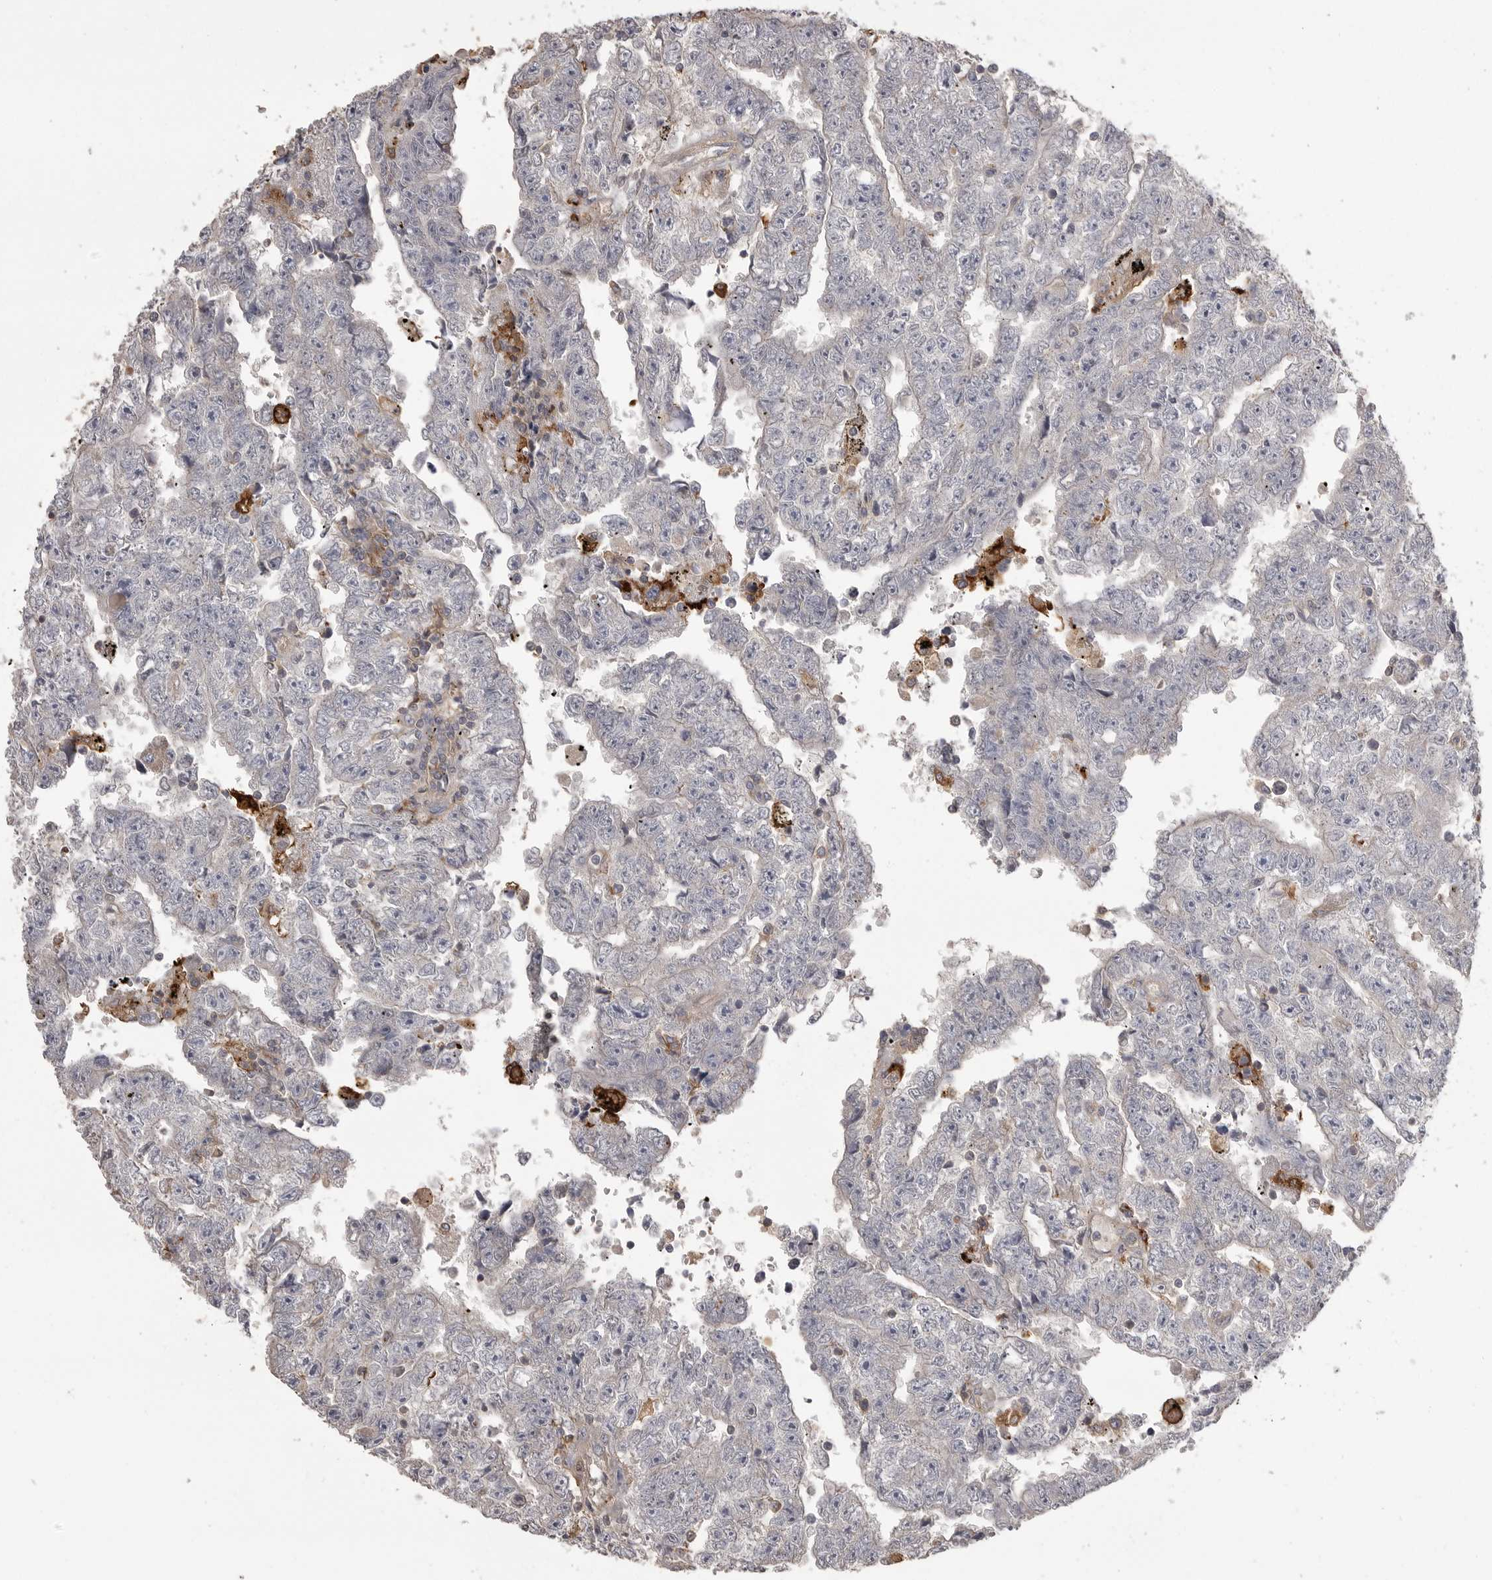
{"staining": {"intensity": "negative", "quantity": "none", "location": "none"}, "tissue": "testis cancer", "cell_type": "Tumor cells", "image_type": "cancer", "snomed": [{"axis": "morphology", "description": "Carcinoma, Embryonal, NOS"}, {"axis": "topography", "description": "Testis"}], "caption": "A micrograph of human embryonal carcinoma (testis) is negative for staining in tumor cells. (IHC, brightfield microscopy, high magnification).", "gene": "CMTM6", "patient": {"sex": "male", "age": 25}}